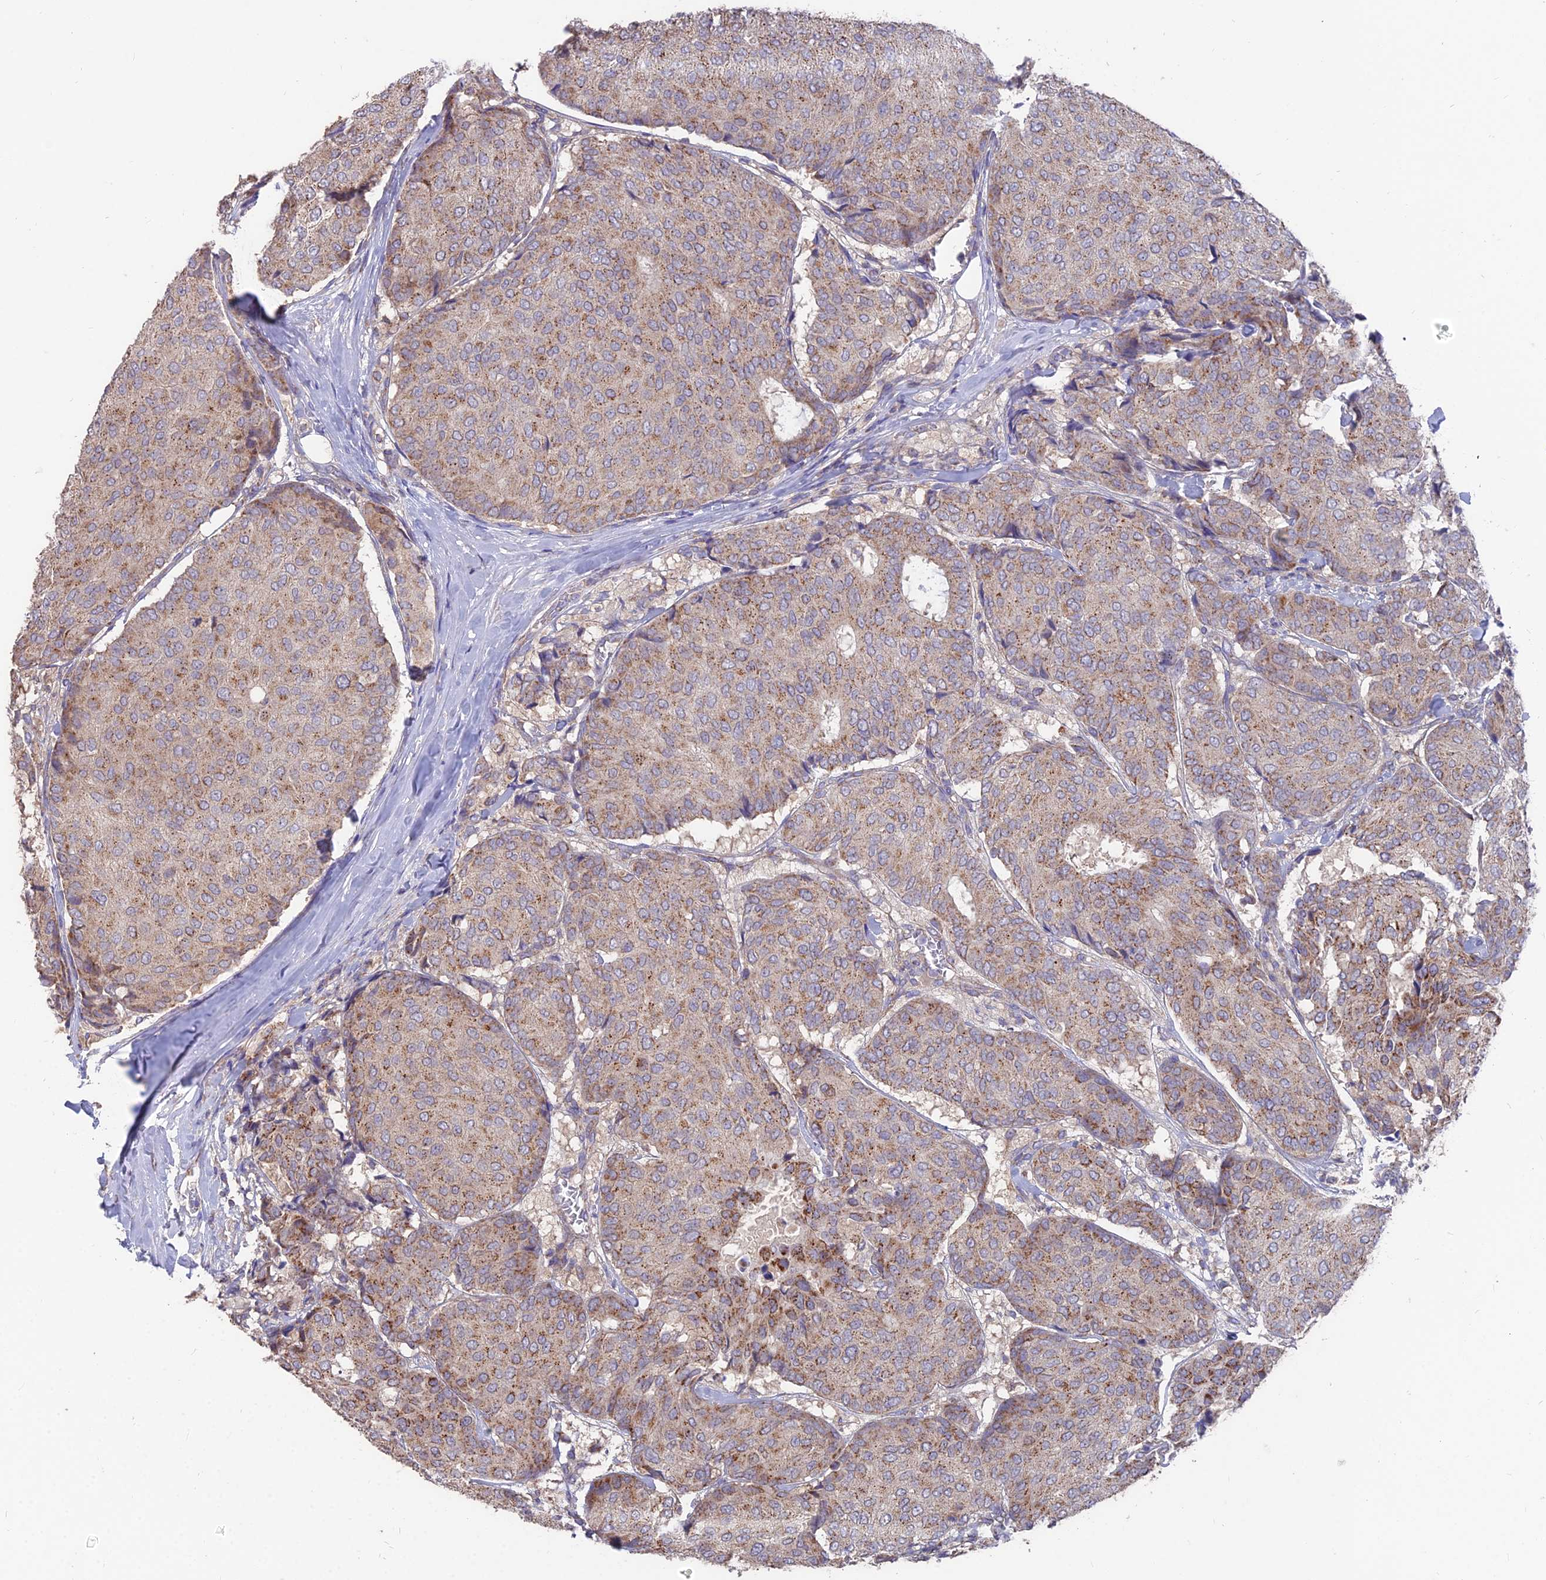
{"staining": {"intensity": "moderate", "quantity": "25%-75%", "location": "cytoplasmic/membranous"}, "tissue": "breast cancer", "cell_type": "Tumor cells", "image_type": "cancer", "snomed": [{"axis": "morphology", "description": "Duct carcinoma"}, {"axis": "topography", "description": "Breast"}], "caption": "Moderate cytoplasmic/membranous positivity is present in about 25%-75% of tumor cells in breast cancer (invasive ductal carcinoma). (DAB (3,3'-diaminobenzidine) IHC, brown staining for protein, blue staining for nuclei).", "gene": "IFT22", "patient": {"sex": "female", "age": 75}}